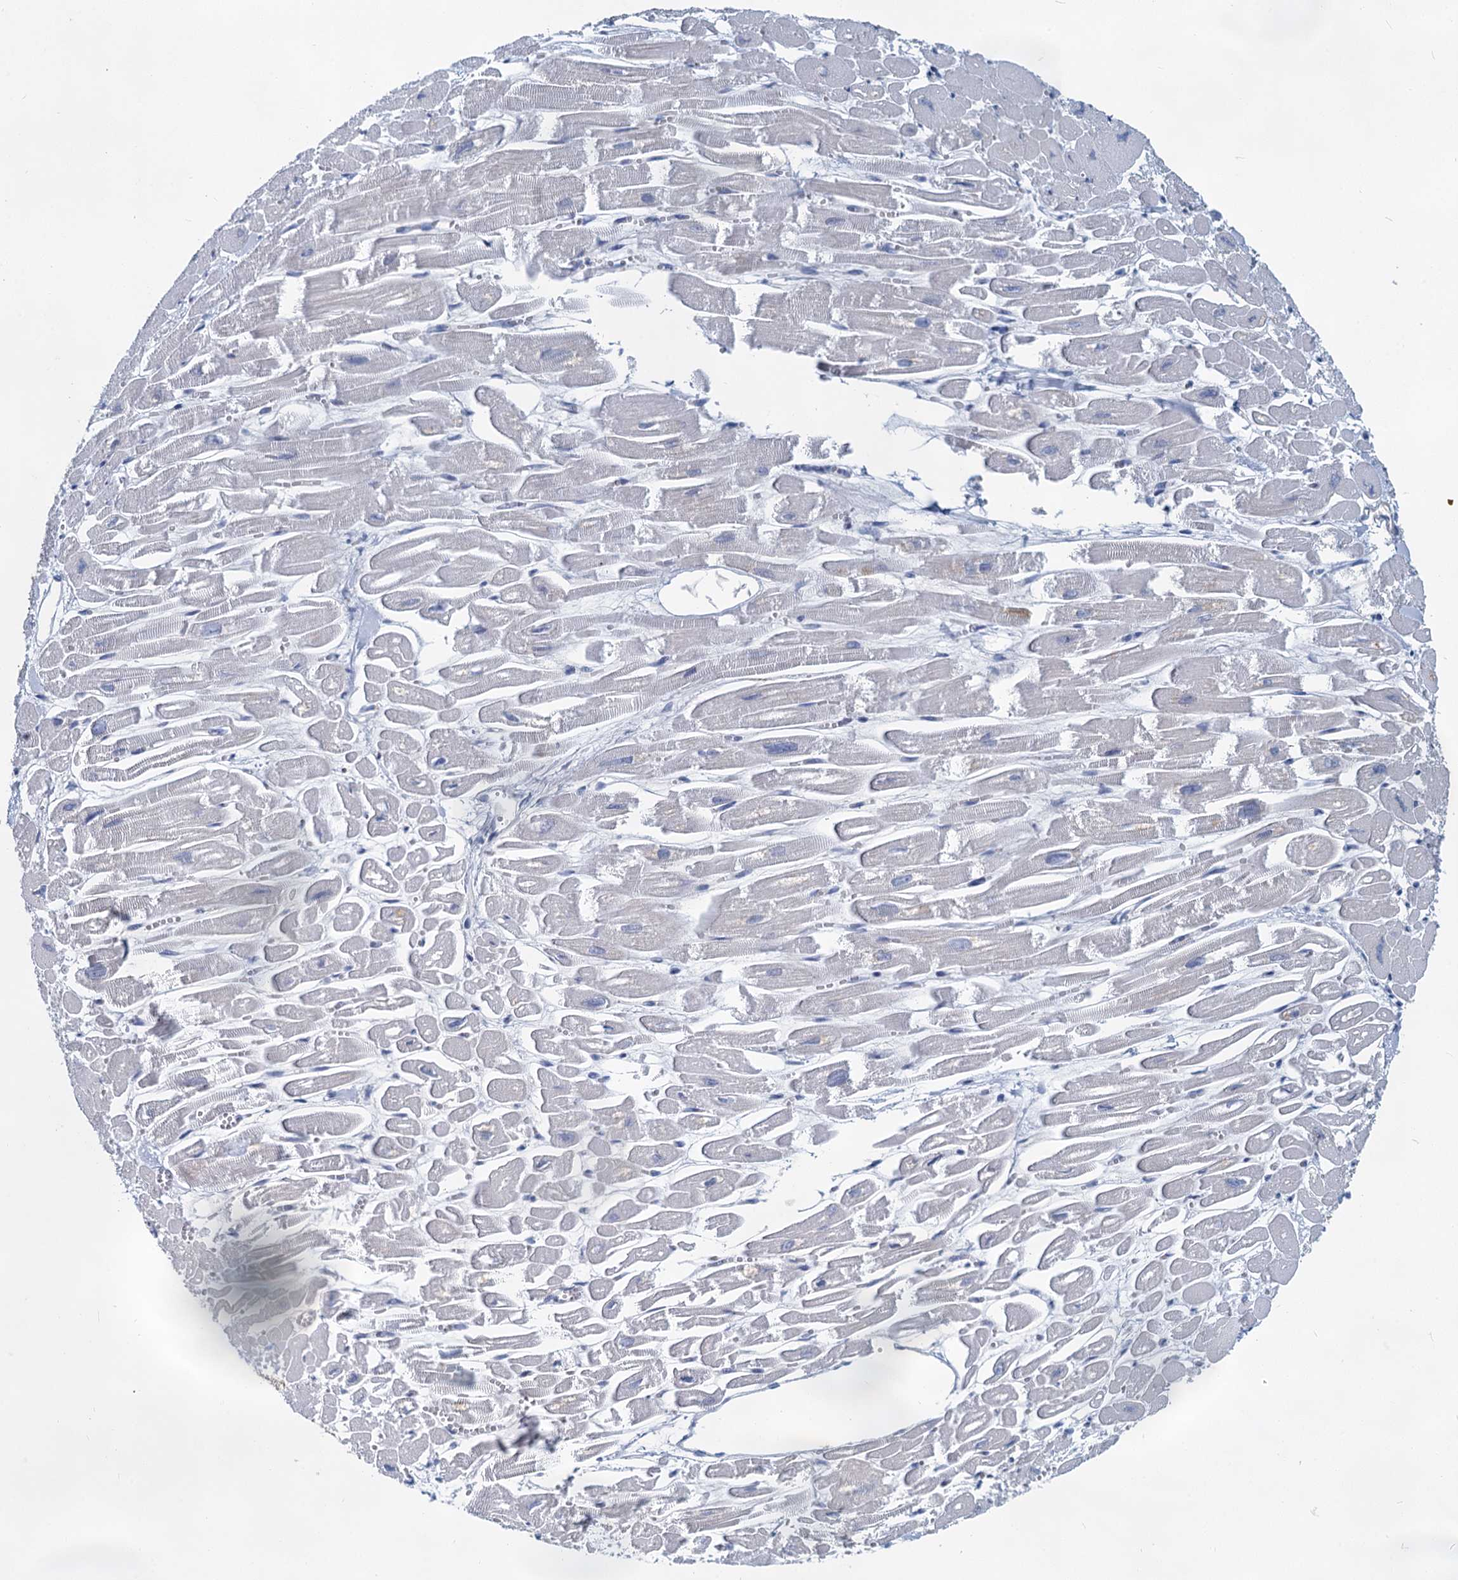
{"staining": {"intensity": "negative", "quantity": "none", "location": "none"}, "tissue": "heart muscle", "cell_type": "Cardiomyocytes", "image_type": "normal", "snomed": [{"axis": "morphology", "description": "Normal tissue, NOS"}, {"axis": "topography", "description": "Heart"}], "caption": "Image shows no significant protein staining in cardiomyocytes of unremarkable heart muscle. (Brightfield microscopy of DAB IHC at high magnification).", "gene": "GSTM3", "patient": {"sex": "male", "age": 54}}